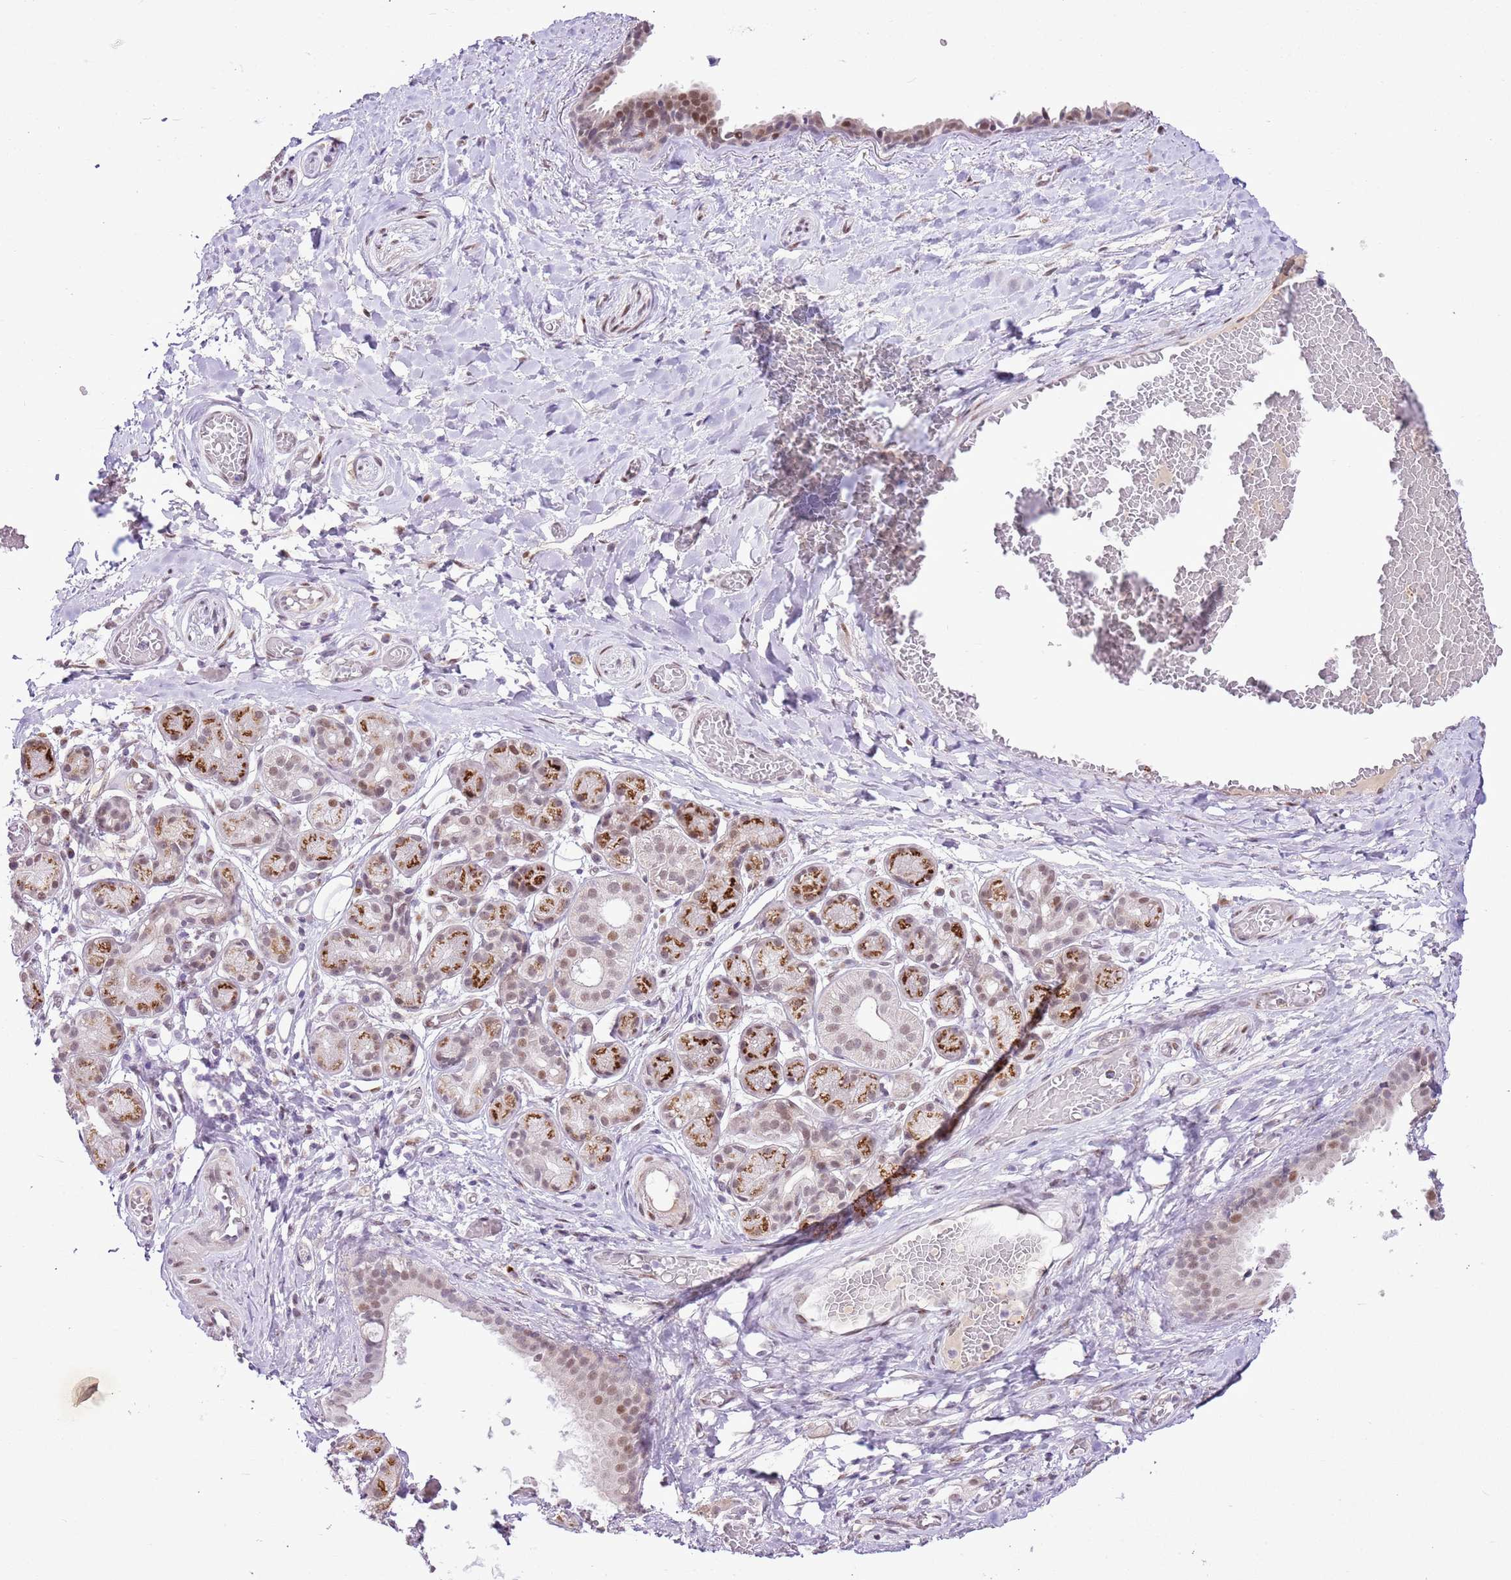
{"staining": {"intensity": "negative", "quantity": "none", "location": "none"}, "tissue": "adipose tissue", "cell_type": "Adipocytes", "image_type": "normal", "snomed": [{"axis": "morphology", "description": "Normal tissue, NOS"}, {"axis": "topography", "description": "Salivary gland"}, {"axis": "topography", "description": "Peripheral nerve tissue"}], "caption": "IHC of benign adipose tissue reveals no staining in adipocytes. (DAB IHC with hematoxylin counter stain).", "gene": "NACC2", "patient": {"sex": "male", "age": 62}}